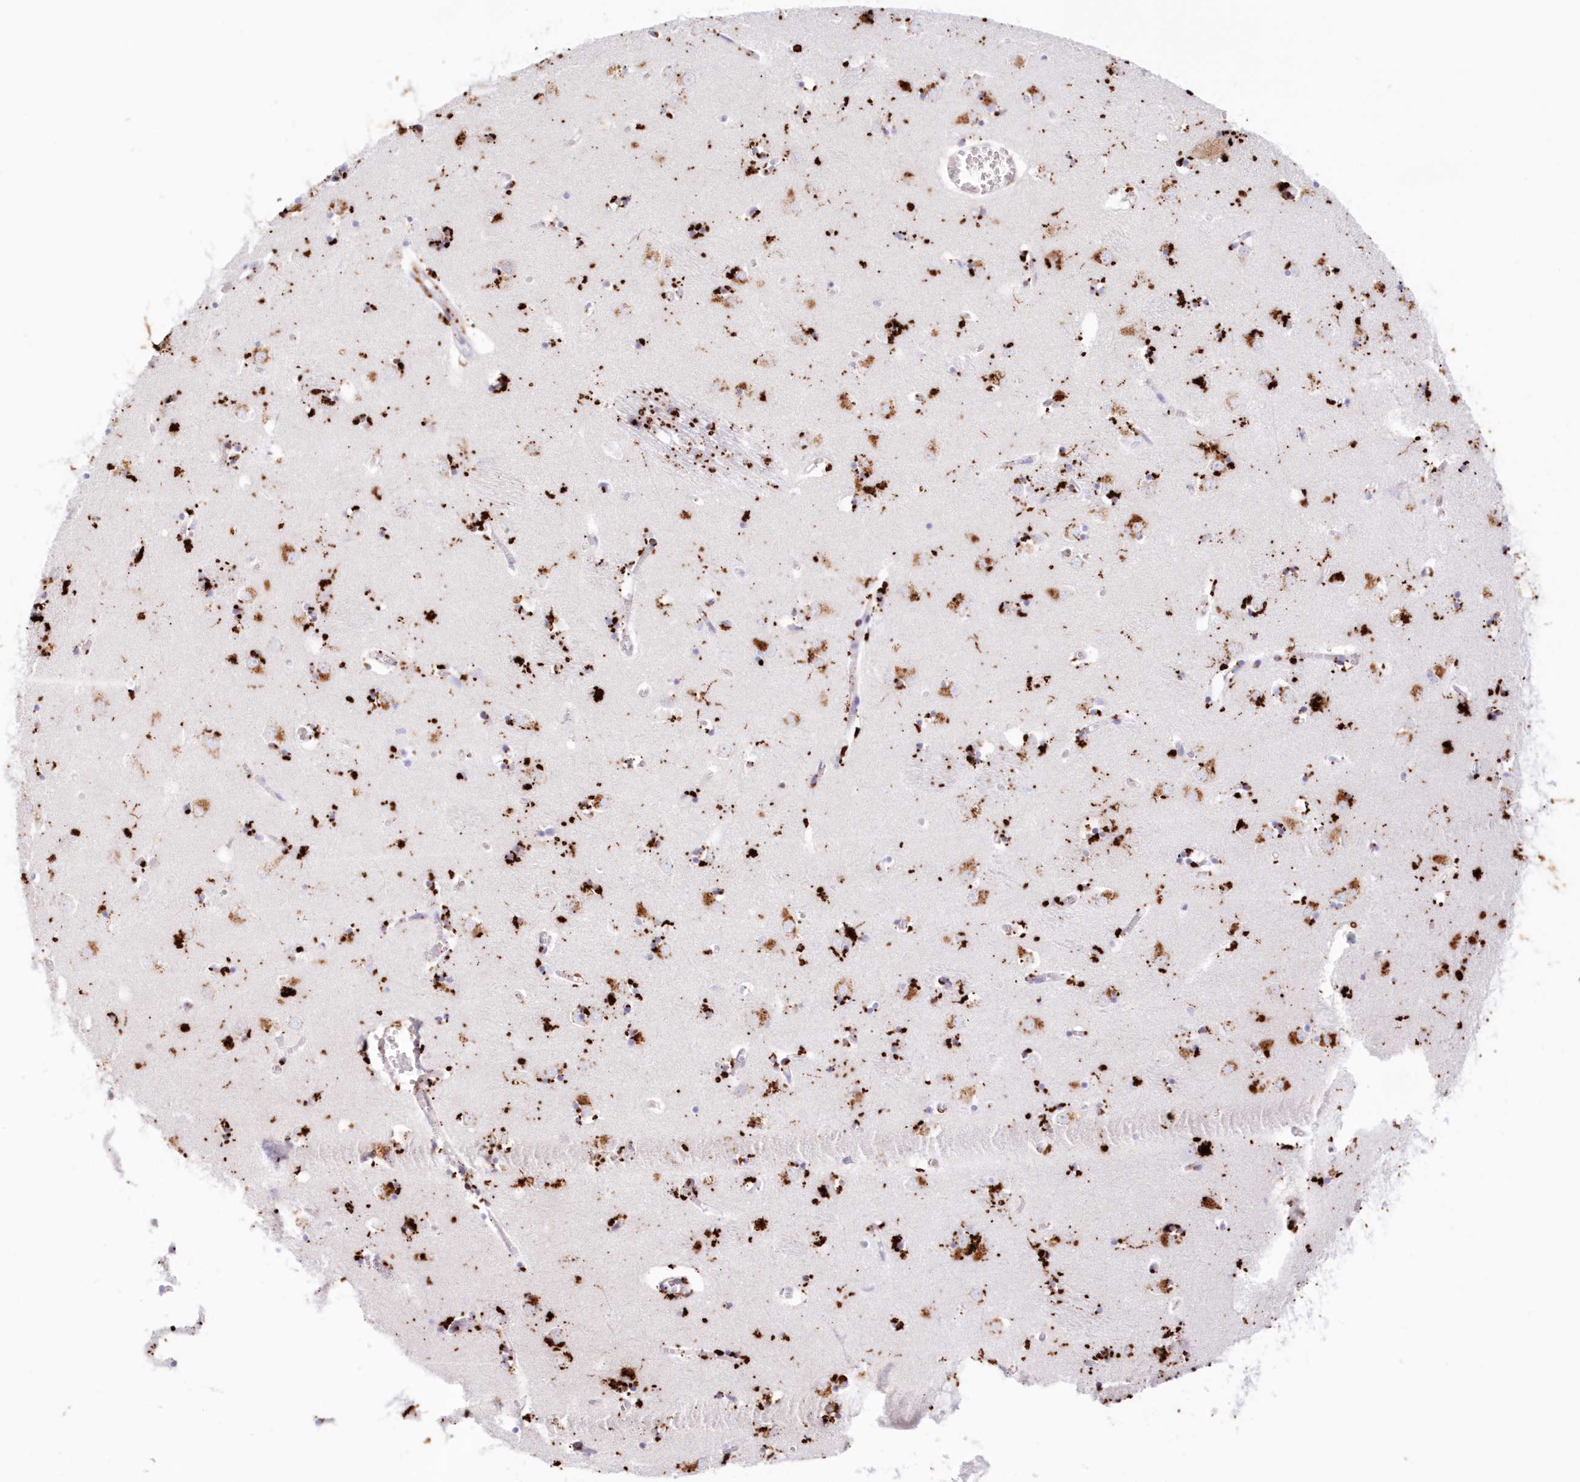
{"staining": {"intensity": "strong", "quantity": "25%-75%", "location": "cytoplasmic/membranous"}, "tissue": "caudate", "cell_type": "Glial cells", "image_type": "normal", "snomed": [{"axis": "morphology", "description": "Normal tissue, NOS"}, {"axis": "topography", "description": "Lateral ventricle wall"}], "caption": "Immunohistochemistry photomicrograph of normal caudate: caudate stained using immunohistochemistry (IHC) demonstrates high levels of strong protein expression localized specifically in the cytoplasmic/membranous of glial cells, appearing as a cytoplasmic/membranous brown color.", "gene": "TPP1", "patient": {"sex": "male", "age": 70}}